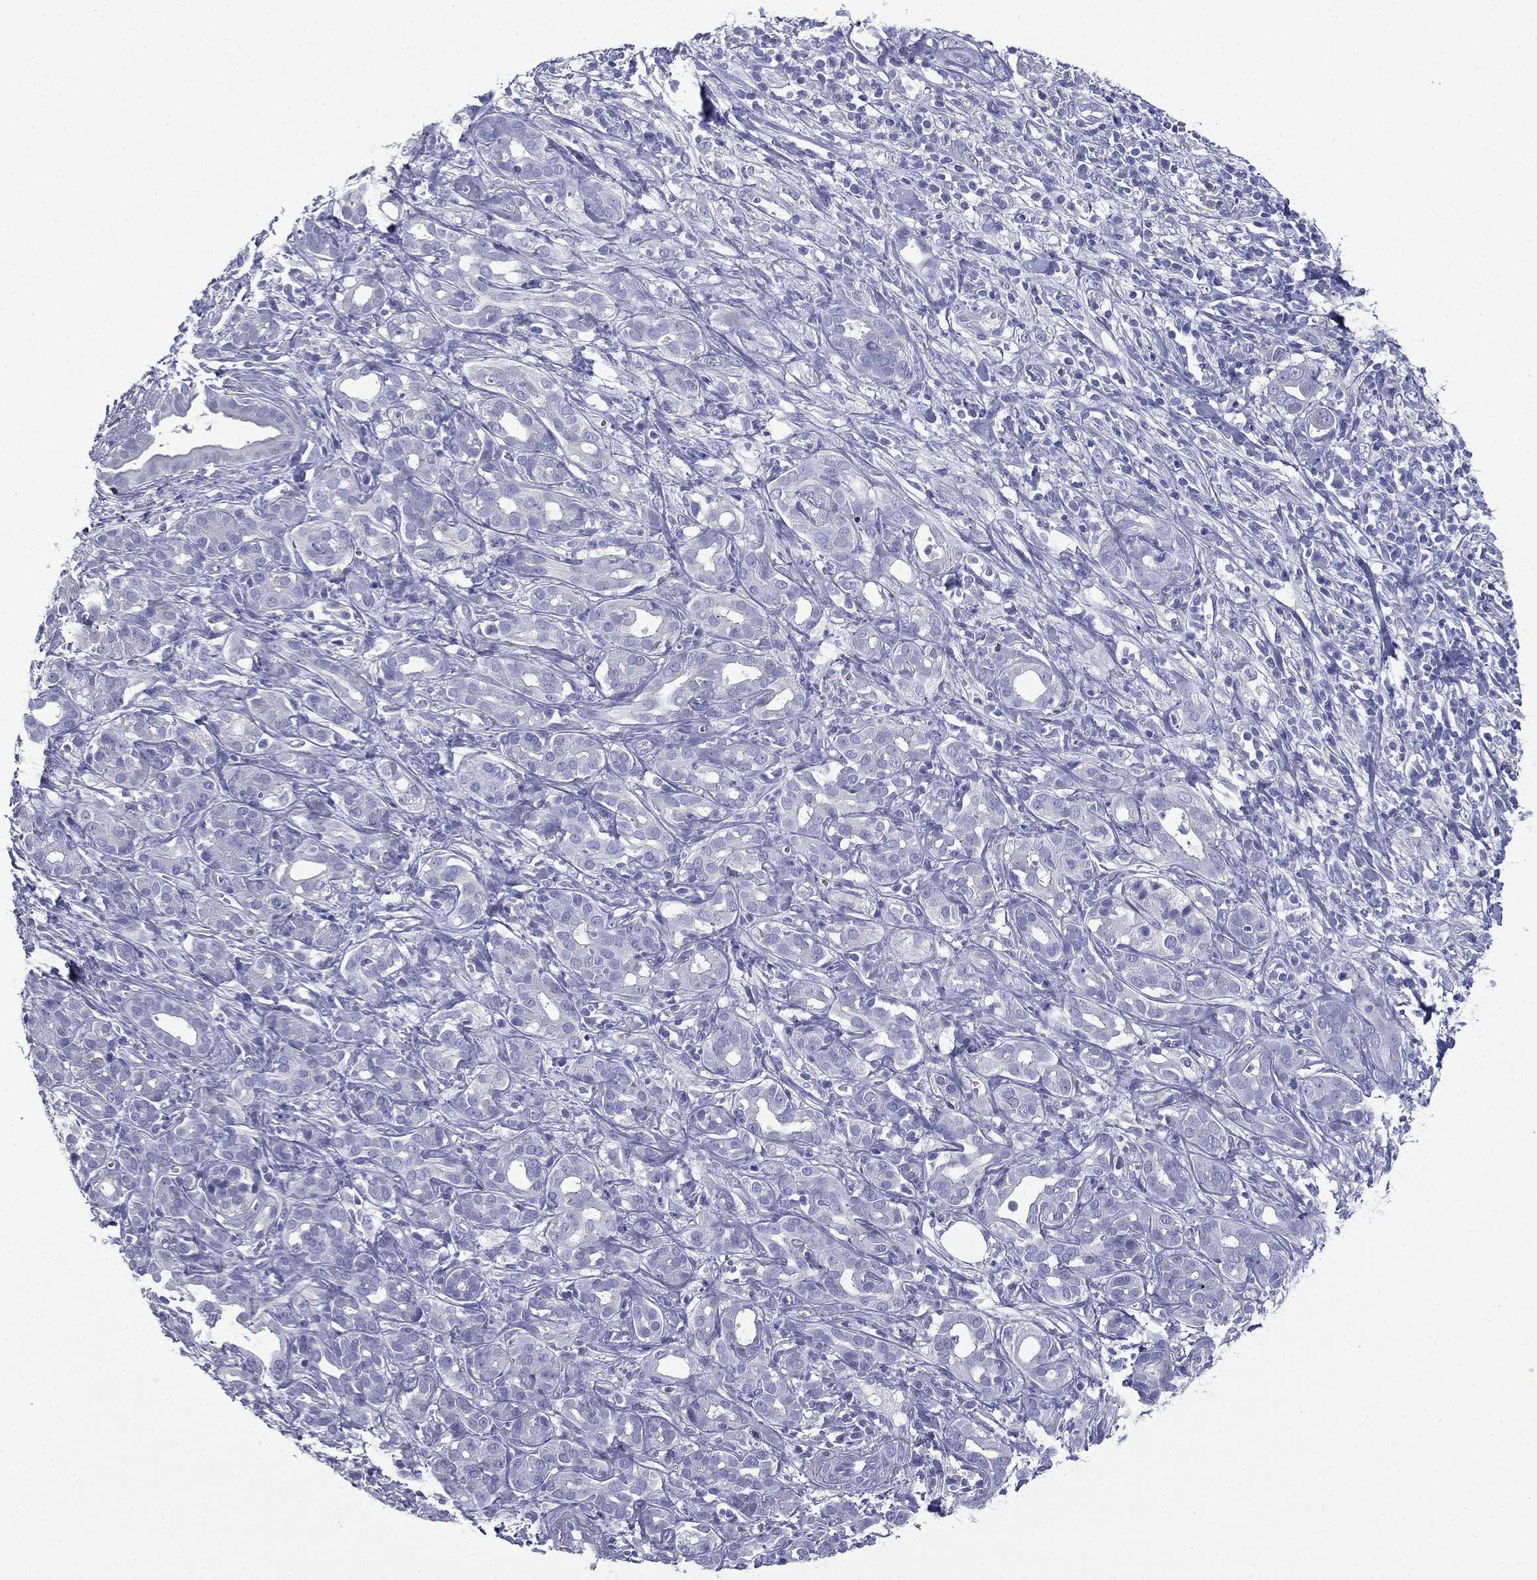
{"staining": {"intensity": "negative", "quantity": "none", "location": "none"}, "tissue": "pancreatic cancer", "cell_type": "Tumor cells", "image_type": "cancer", "snomed": [{"axis": "morphology", "description": "Adenocarcinoma, NOS"}, {"axis": "topography", "description": "Pancreas"}], "caption": "Immunohistochemistry photomicrograph of human pancreatic adenocarcinoma stained for a protein (brown), which reveals no positivity in tumor cells.", "gene": "FCER2", "patient": {"sex": "male", "age": 61}}